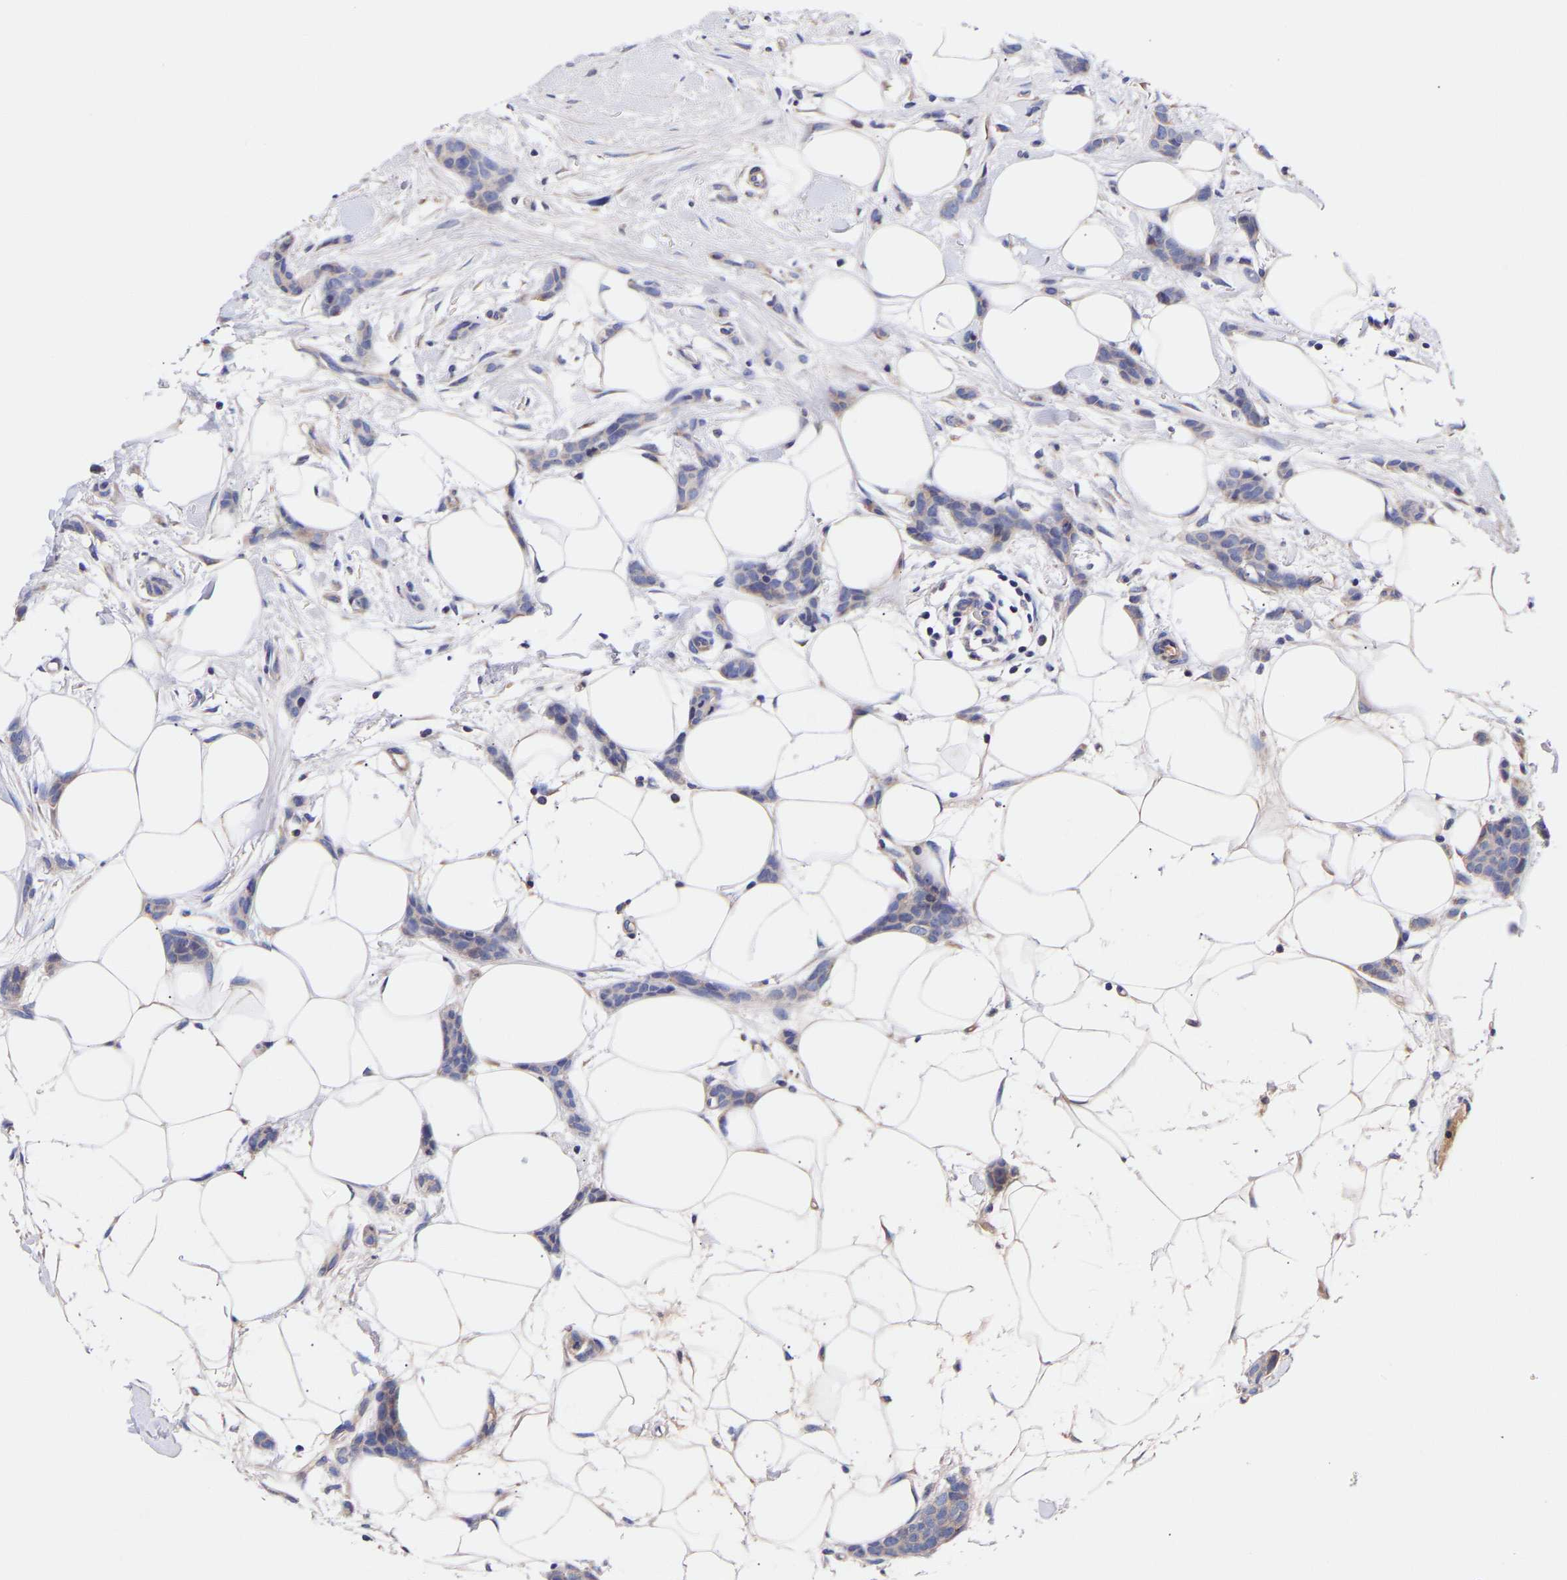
{"staining": {"intensity": "negative", "quantity": "none", "location": "none"}, "tissue": "breast cancer", "cell_type": "Tumor cells", "image_type": "cancer", "snomed": [{"axis": "morphology", "description": "Lobular carcinoma"}, {"axis": "topography", "description": "Skin"}, {"axis": "topography", "description": "Breast"}], "caption": "High power microscopy image of an immunohistochemistry image of breast cancer (lobular carcinoma), revealing no significant expression in tumor cells.", "gene": "AIMP2", "patient": {"sex": "female", "age": 46}}